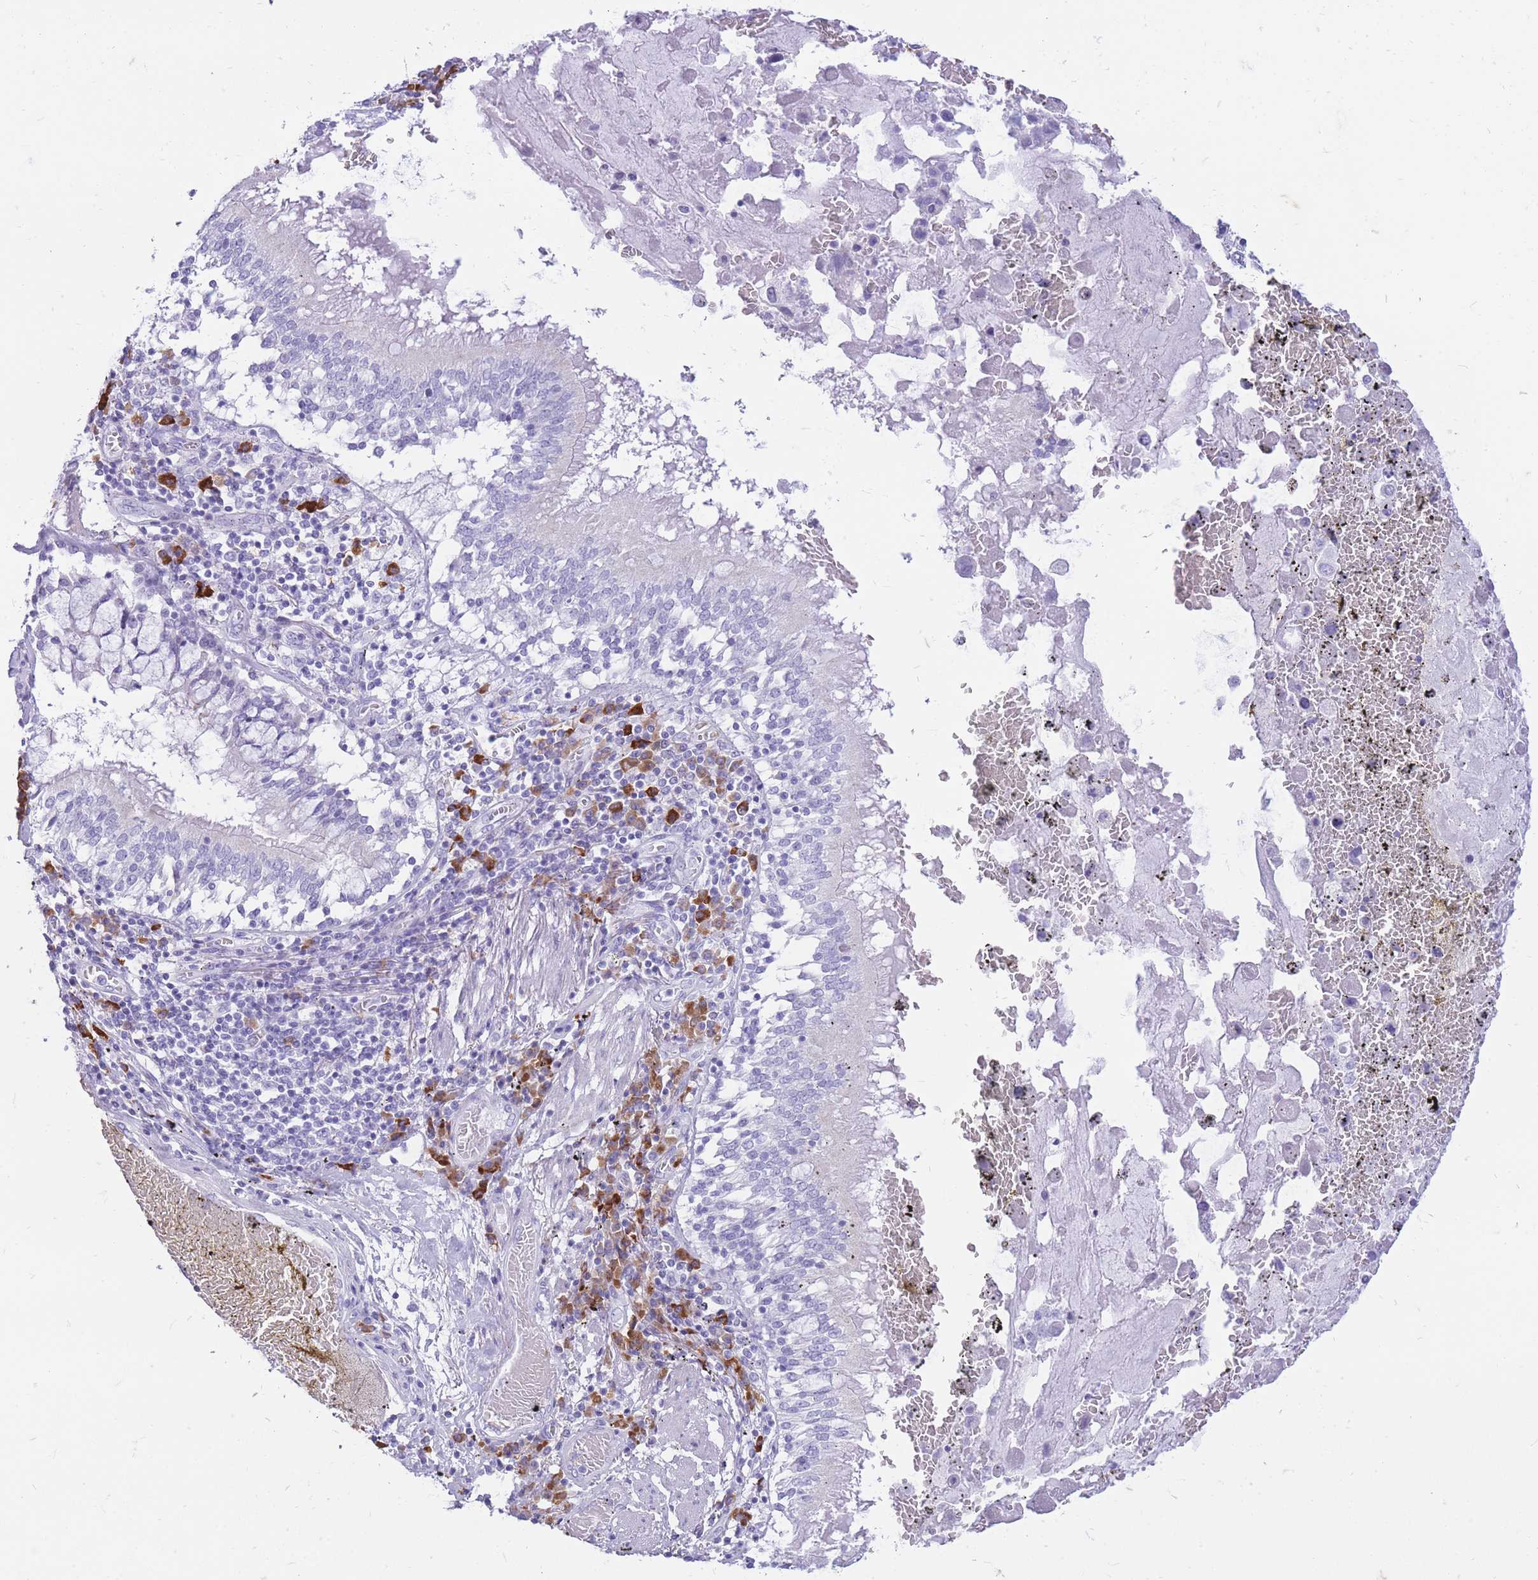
{"staining": {"intensity": "negative", "quantity": "none", "location": "none"}, "tissue": "lung cancer", "cell_type": "Tumor cells", "image_type": "cancer", "snomed": [{"axis": "morphology", "description": "Squamous cell carcinoma, NOS"}, {"axis": "topography", "description": "Lung"}], "caption": "There is no significant staining in tumor cells of squamous cell carcinoma (lung).", "gene": "ZFP37", "patient": {"sex": "male", "age": 65}}